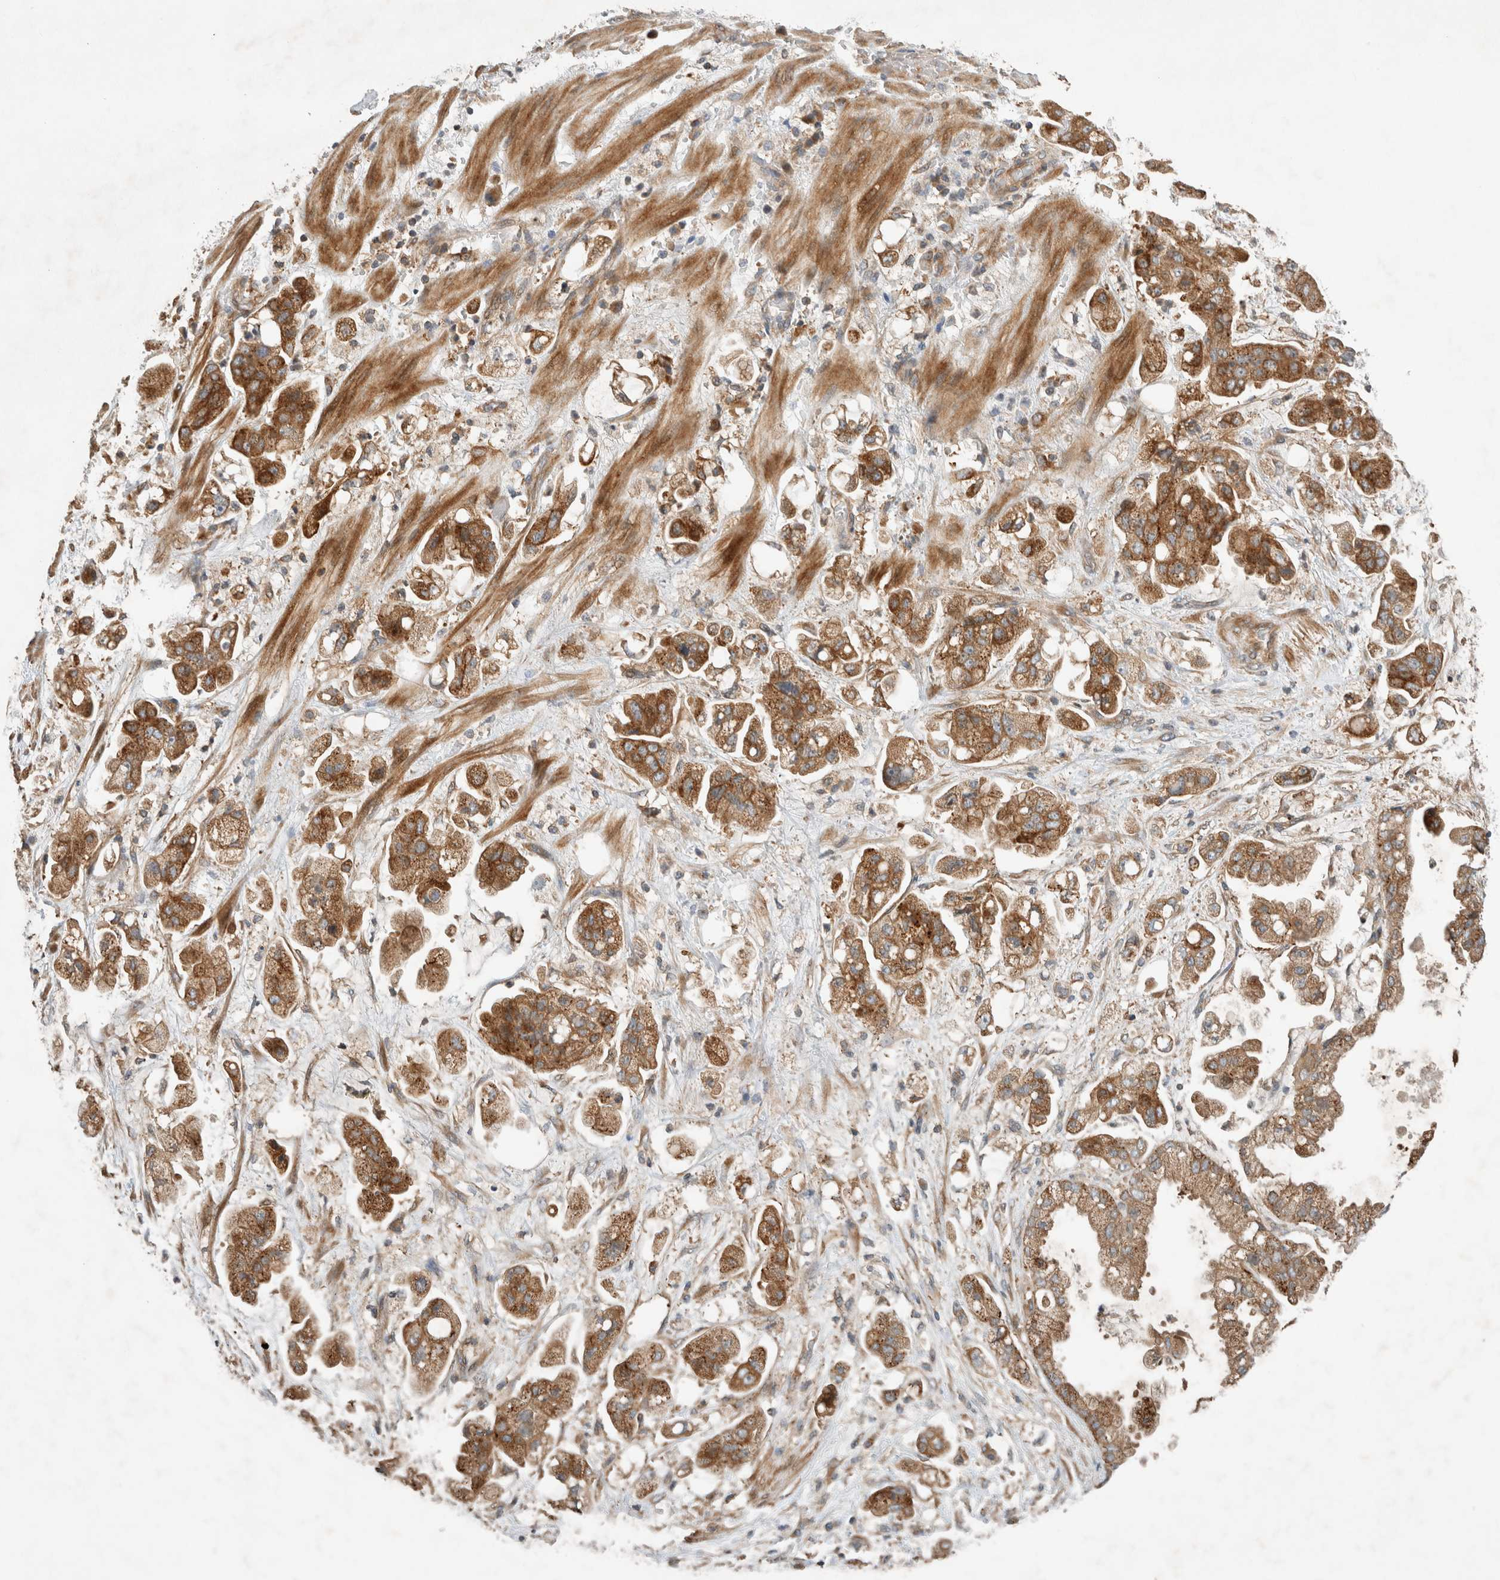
{"staining": {"intensity": "strong", "quantity": "25%-75%", "location": "cytoplasmic/membranous"}, "tissue": "stomach cancer", "cell_type": "Tumor cells", "image_type": "cancer", "snomed": [{"axis": "morphology", "description": "Adenocarcinoma, NOS"}, {"axis": "topography", "description": "Stomach"}], "caption": "Protein expression analysis of stomach adenocarcinoma exhibits strong cytoplasmic/membranous expression in about 25%-75% of tumor cells.", "gene": "ARMC9", "patient": {"sex": "male", "age": 62}}